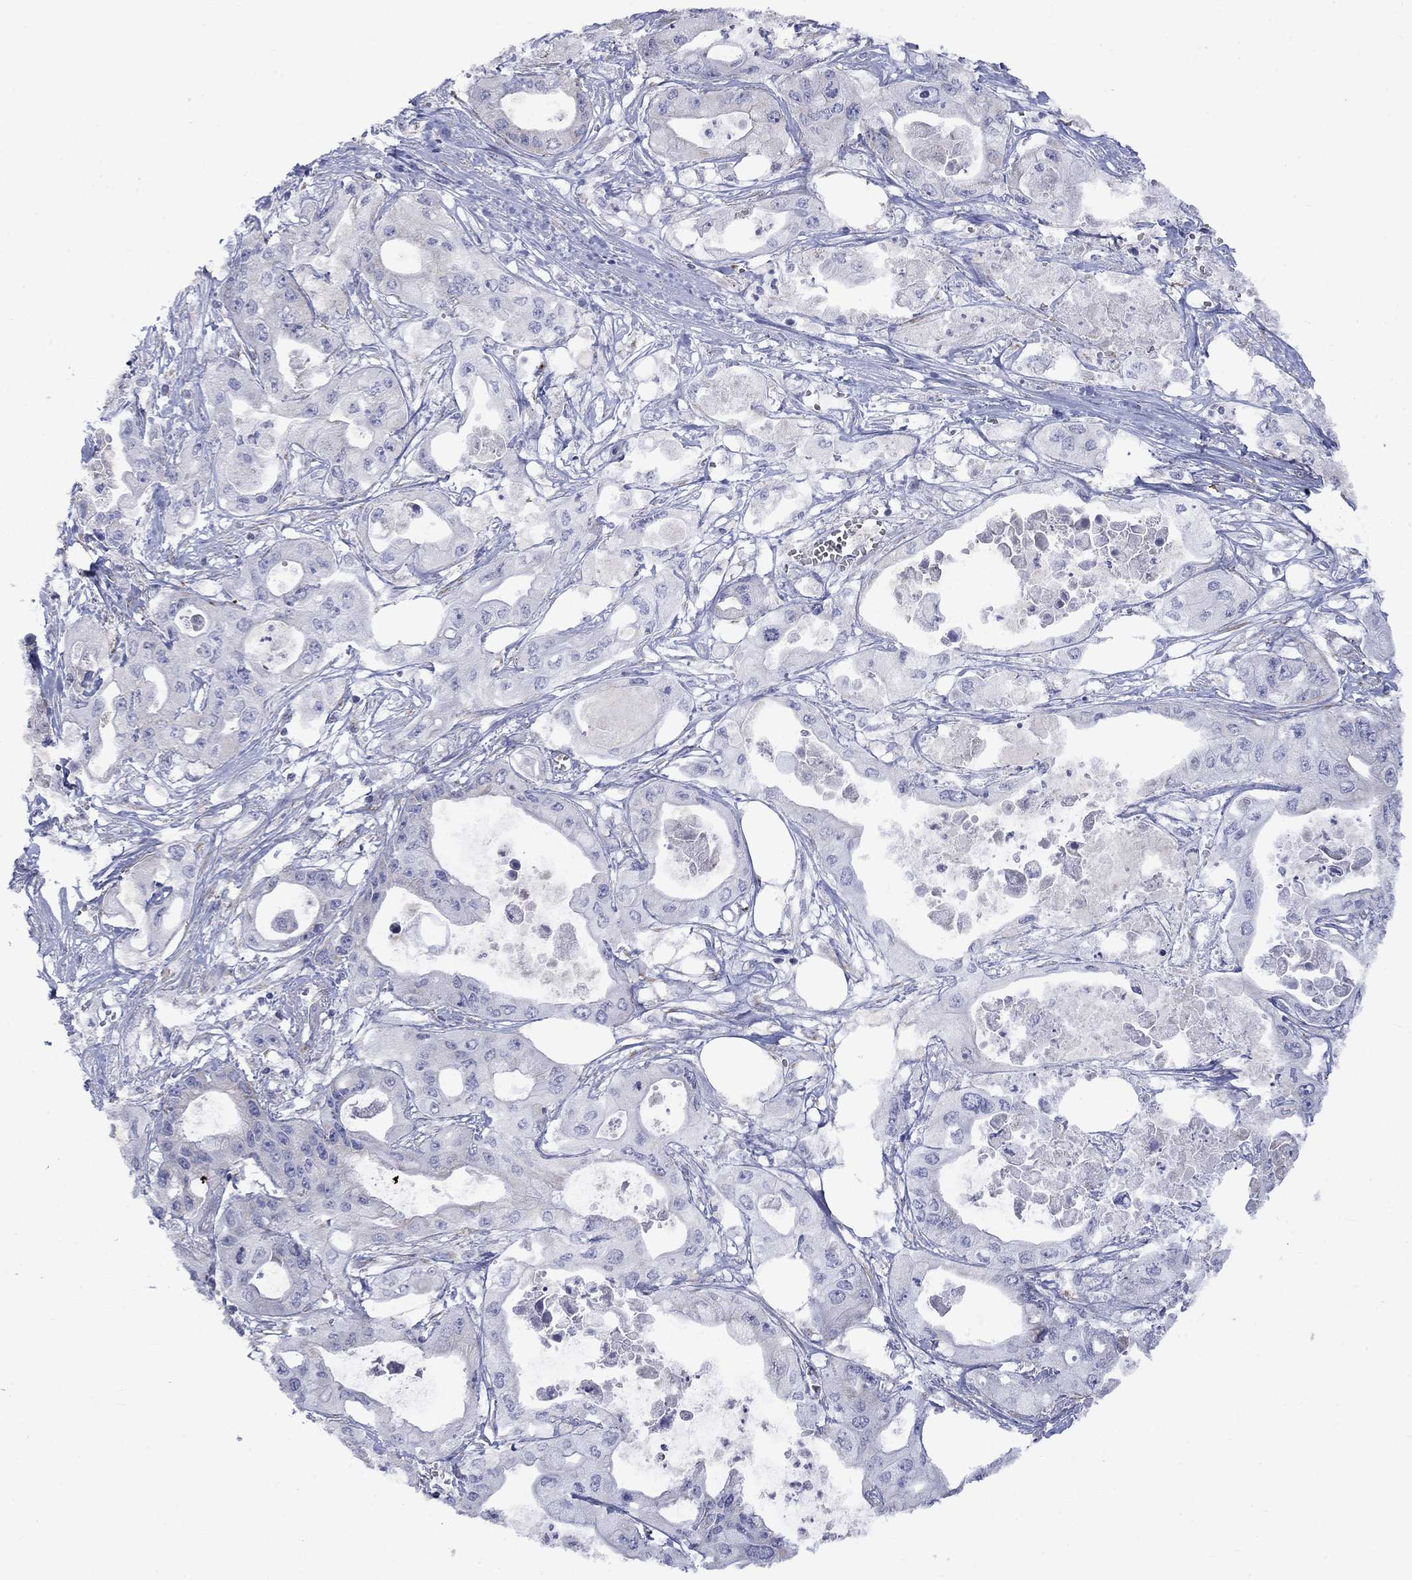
{"staining": {"intensity": "negative", "quantity": "none", "location": "none"}, "tissue": "pancreatic cancer", "cell_type": "Tumor cells", "image_type": "cancer", "snomed": [{"axis": "morphology", "description": "Adenocarcinoma, NOS"}, {"axis": "topography", "description": "Pancreas"}], "caption": "A photomicrograph of pancreatic cancer (adenocarcinoma) stained for a protein demonstrates no brown staining in tumor cells.", "gene": "CISD1", "patient": {"sex": "male", "age": 70}}